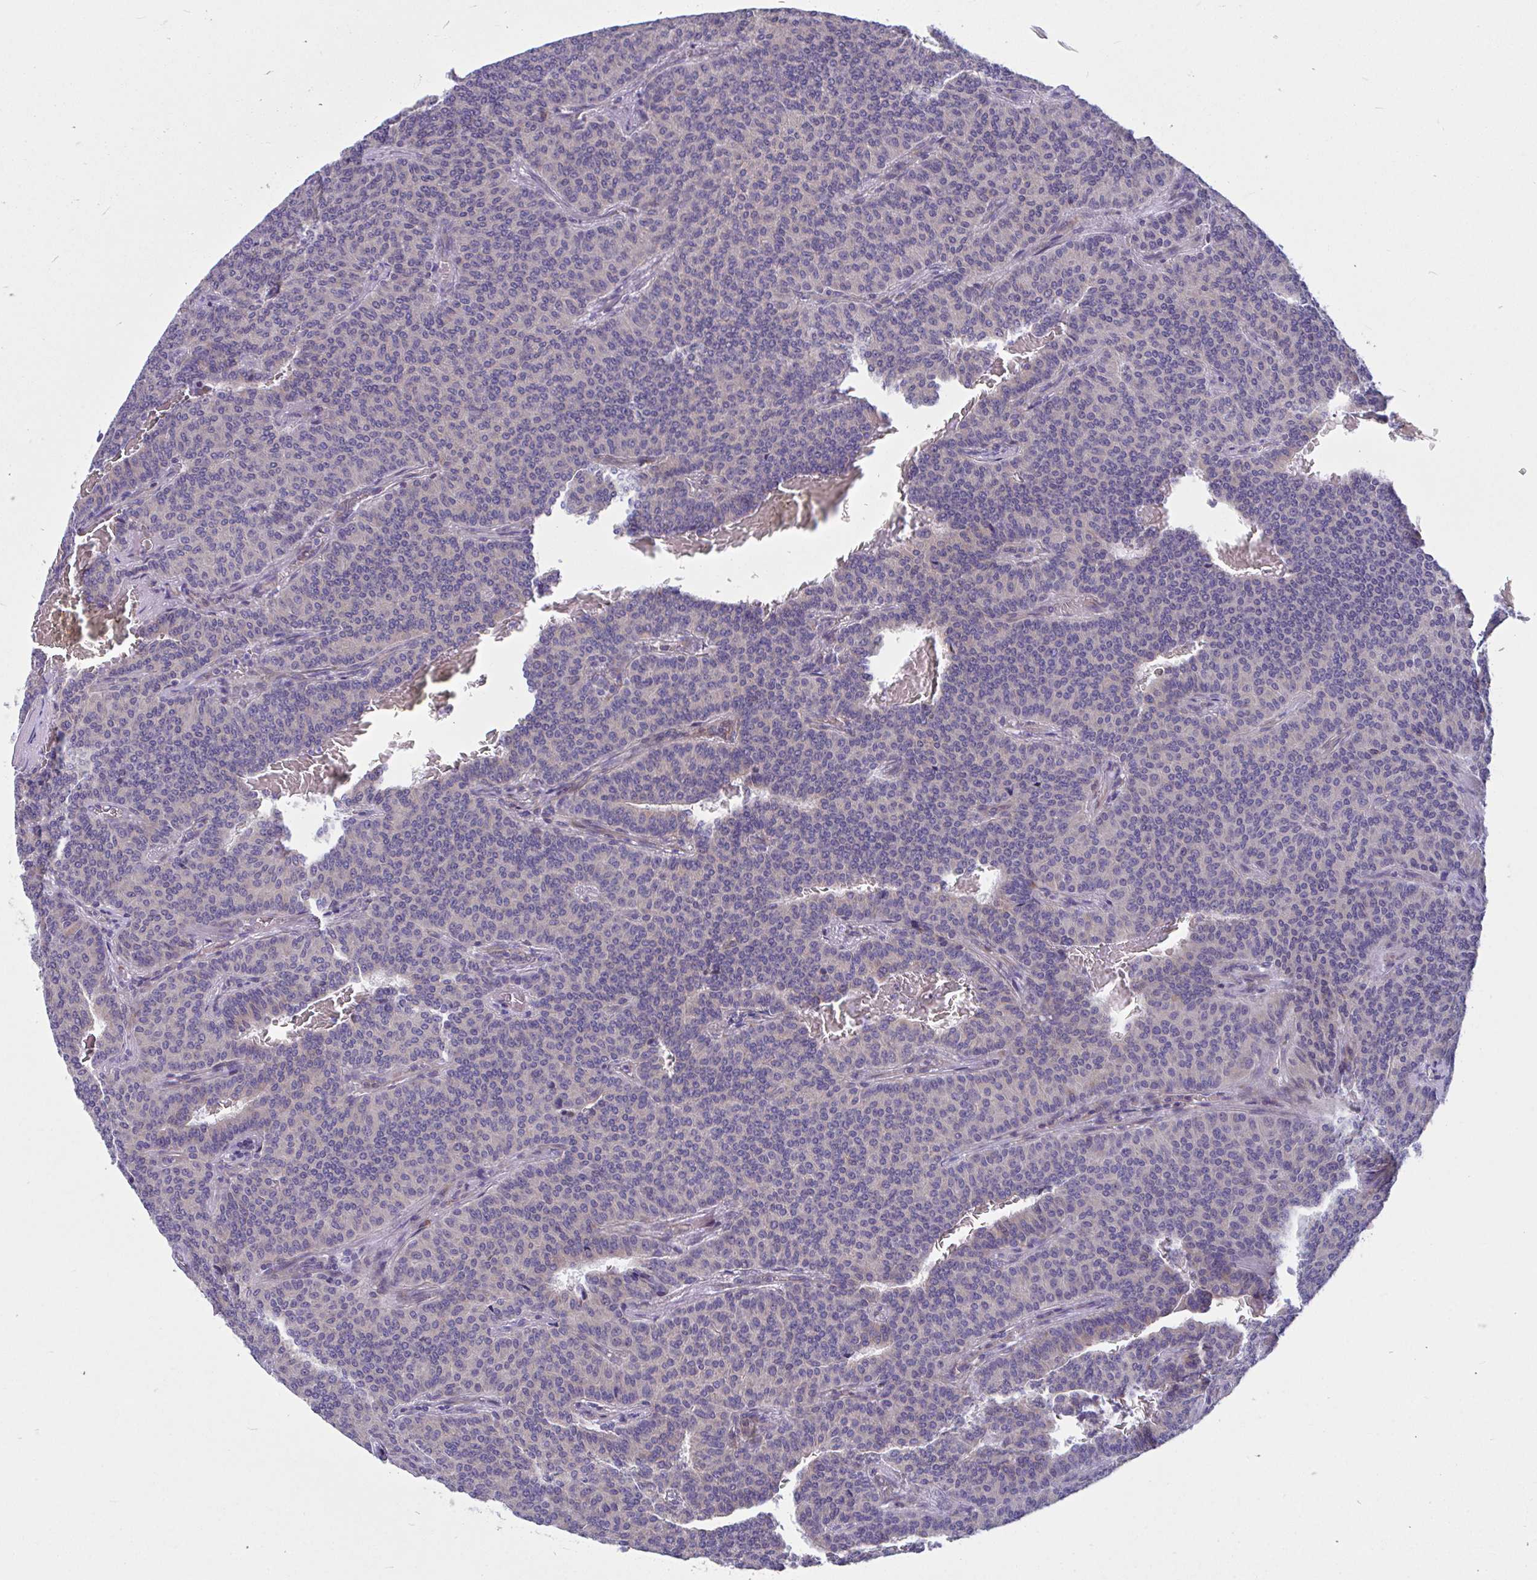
{"staining": {"intensity": "negative", "quantity": "none", "location": "none"}, "tissue": "carcinoid", "cell_type": "Tumor cells", "image_type": "cancer", "snomed": [{"axis": "morphology", "description": "Carcinoid, malignant, NOS"}, {"axis": "topography", "description": "Lung"}], "caption": "Immunohistochemistry micrograph of carcinoid stained for a protein (brown), which demonstrates no expression in tumor cells.", "gene": "WBP1", "patient": {"sex": "male", "age": 61}}